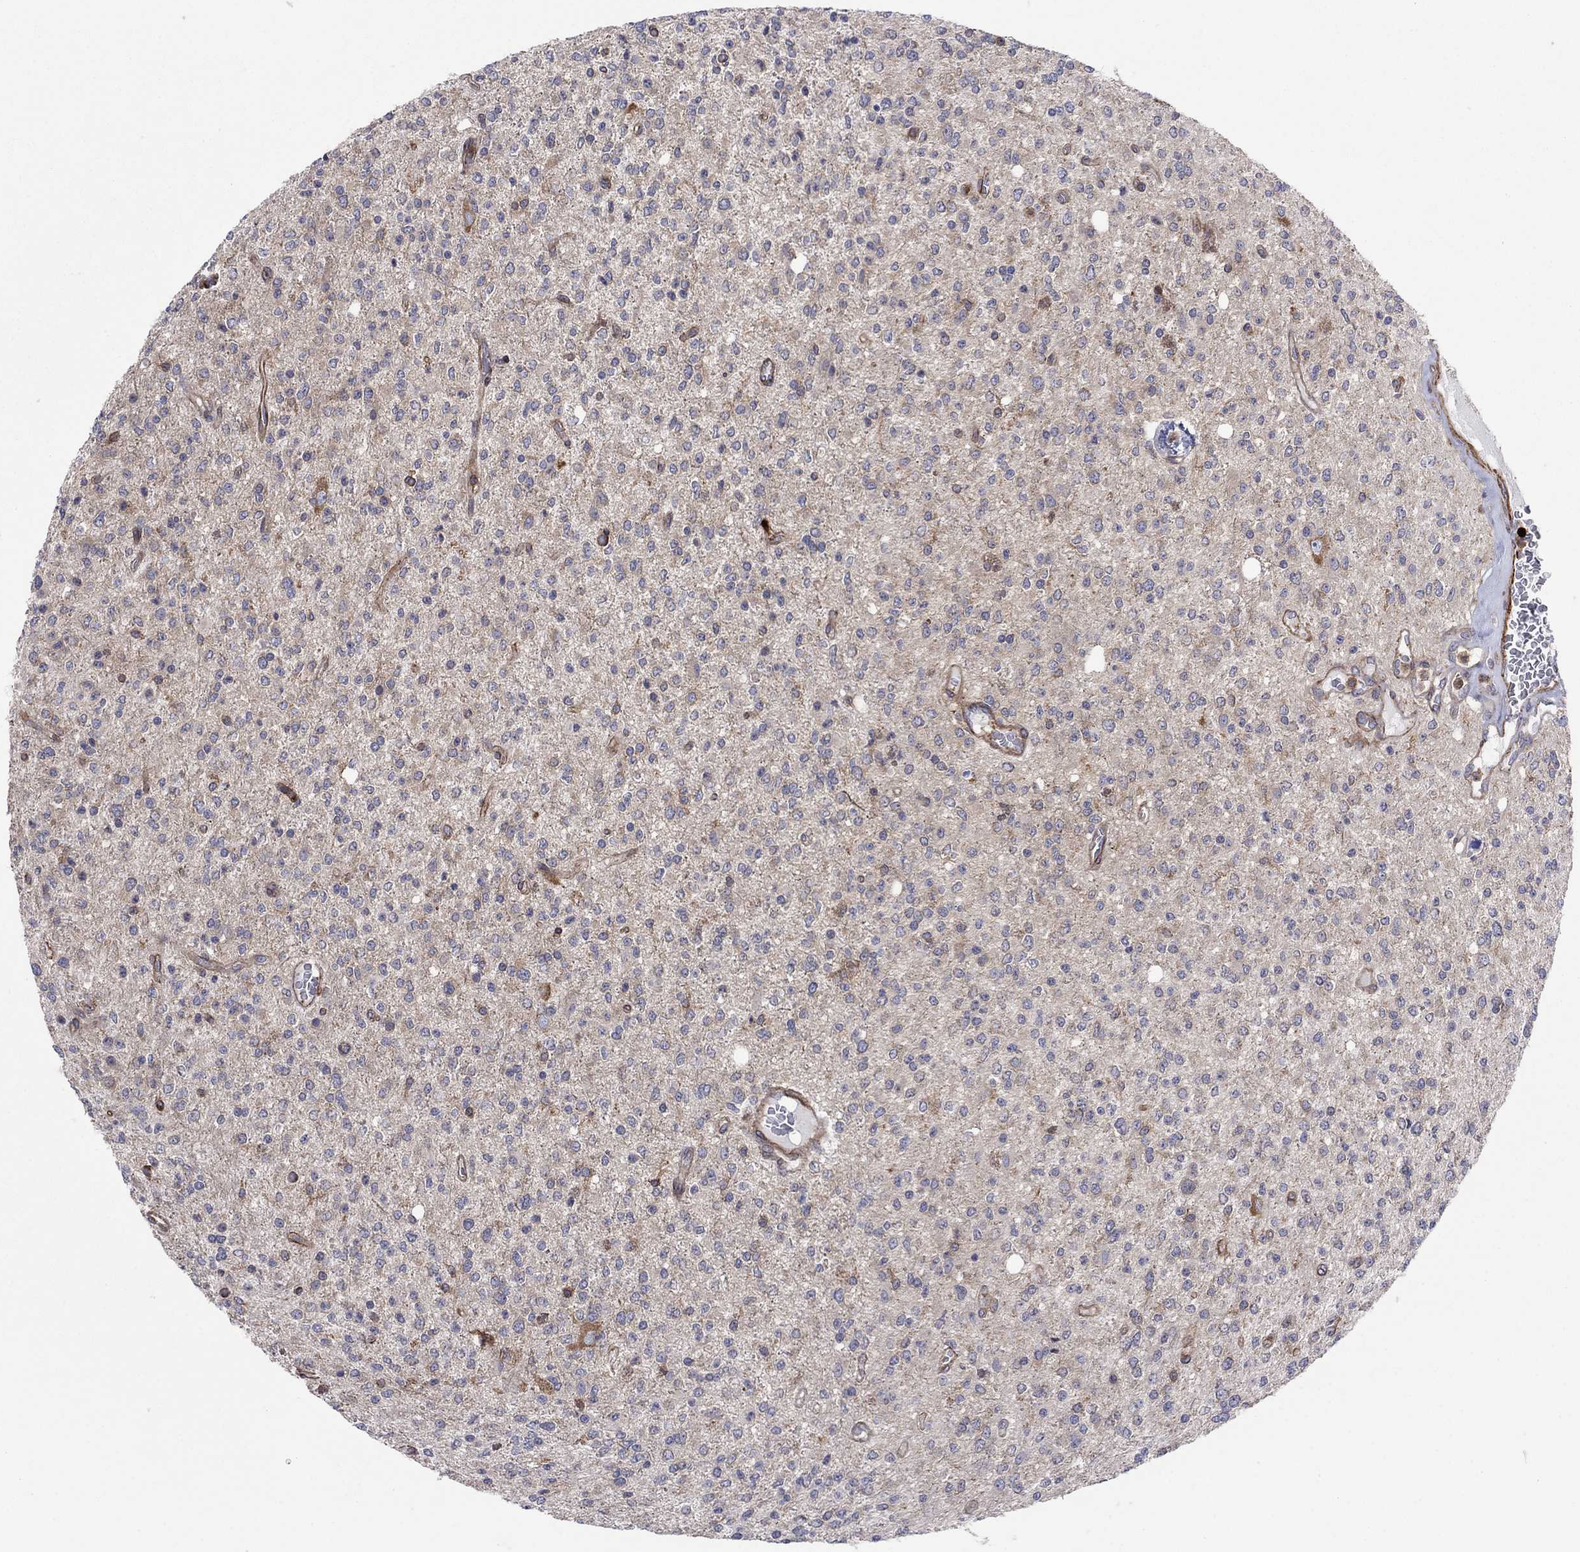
{"staining": {"intensity": "moderate", "quantity": "<25%", "location": "cytoplasmic/membranous"}, "tissue": "glioma", "cell_type": "Tumor cells", "image_type": "cancer", "snomed": [{"axis": "morphology", "description": "Glioma, malignant, Low grade"}, {"axis": "topography", "description": "Brain"}], "caption": "A brown stain highlights moderate cytoplasmic/membranous staining of a protein in human glioma tumor cells.", "gene": "PAG1", "patient": {"sex": "male", "age": 67}}